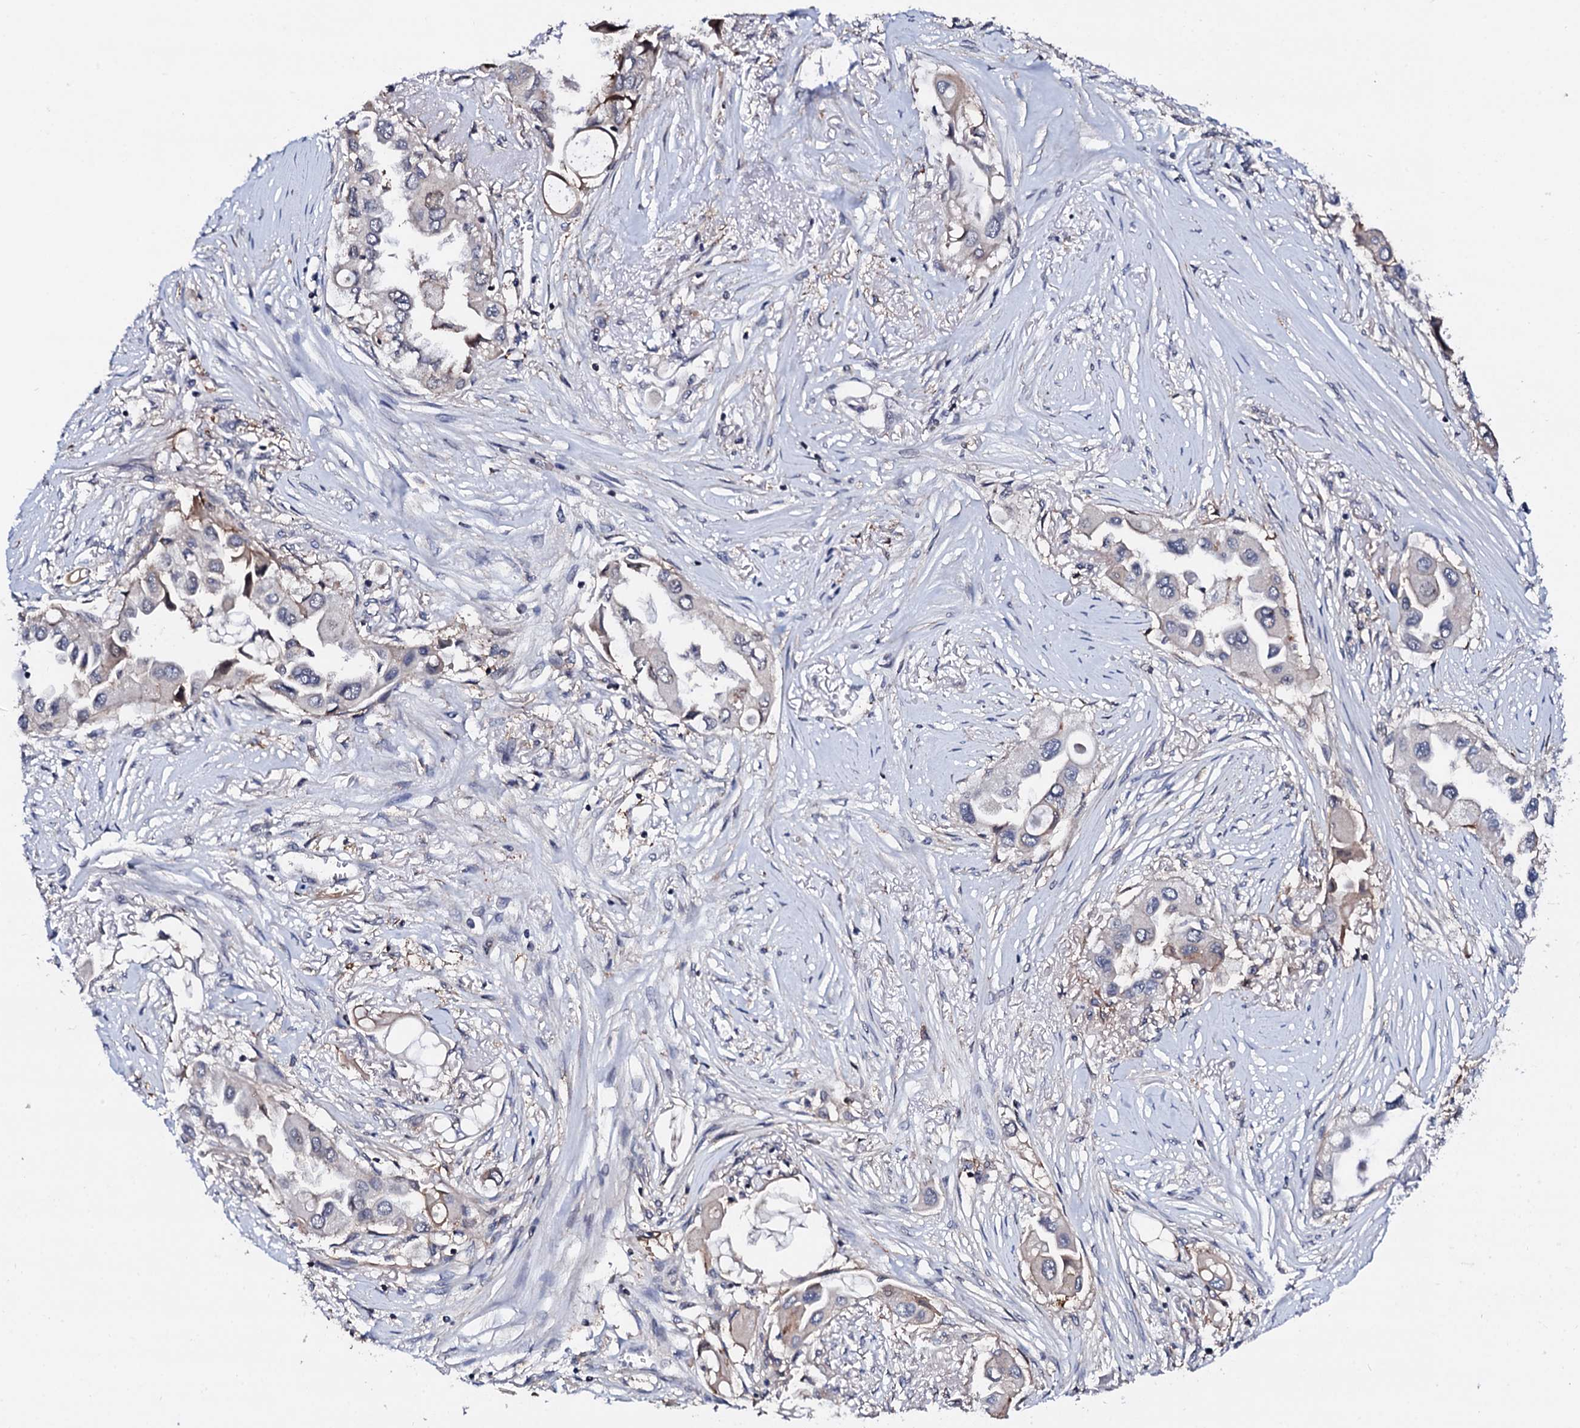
{"staining": {"intensity": "moderate", "quantity": "<25%", "location": "cytoplasmic/membranous"}, "tissue": "lung cancer", "cell_type": "Tumor cells", "image_type": "cancer", "snomed": [{"axis": "morphology", "description": "Adenocarcinoma, NOS"}, {"axis": "topography", "description": "Lung"}], "caption": "Tumor cells display low levels of moderate cytoplasmic/membranous positivity in about <25% of cells in lung cancer.", "gene": "EDC3", "patient": {"sex": "female", "age": 76}}